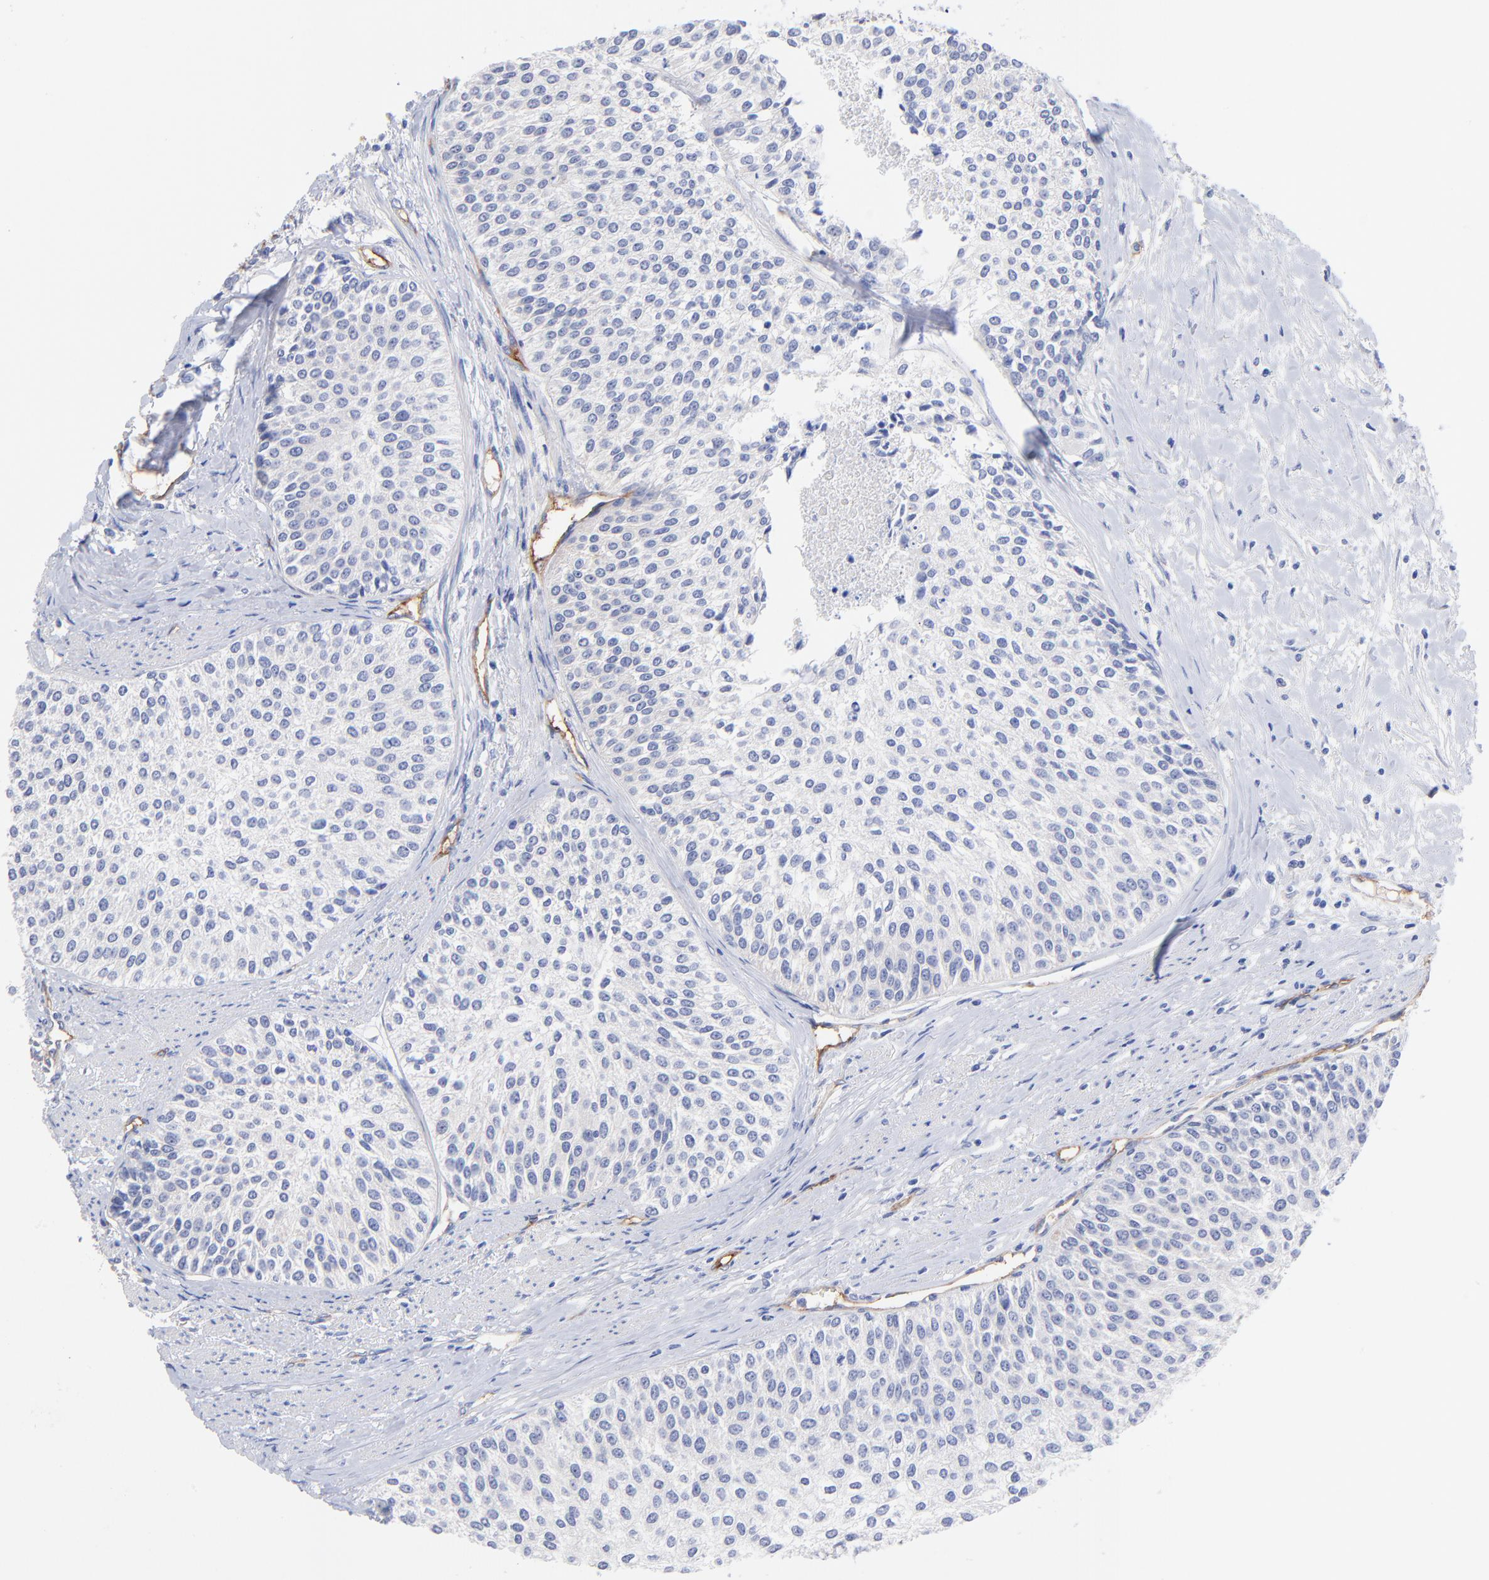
{"staining": {"intensity": "negative", "quantity": "none", "location": "none"}, "tissue": "urothelial cancer", "cell_type": "Tumor cells", "image_type": "cancer", "snomed": [{"axis": "morphology", "description": "Urothelial carcinoma, Low grade"}, {"axis": "topography", "description": "Urinary bladder"}], "caption": "Immunohistochemistry (IHC) histopathology image of neoplastic tissue: human urothelial carcinoma (low-grade) stained with DAB (3,3'-diaminobenzidine) reveals no significant protein expression in tumor cells.", "gene": "SLC44A2", "patient": {"sex": "female", "age": 73}}